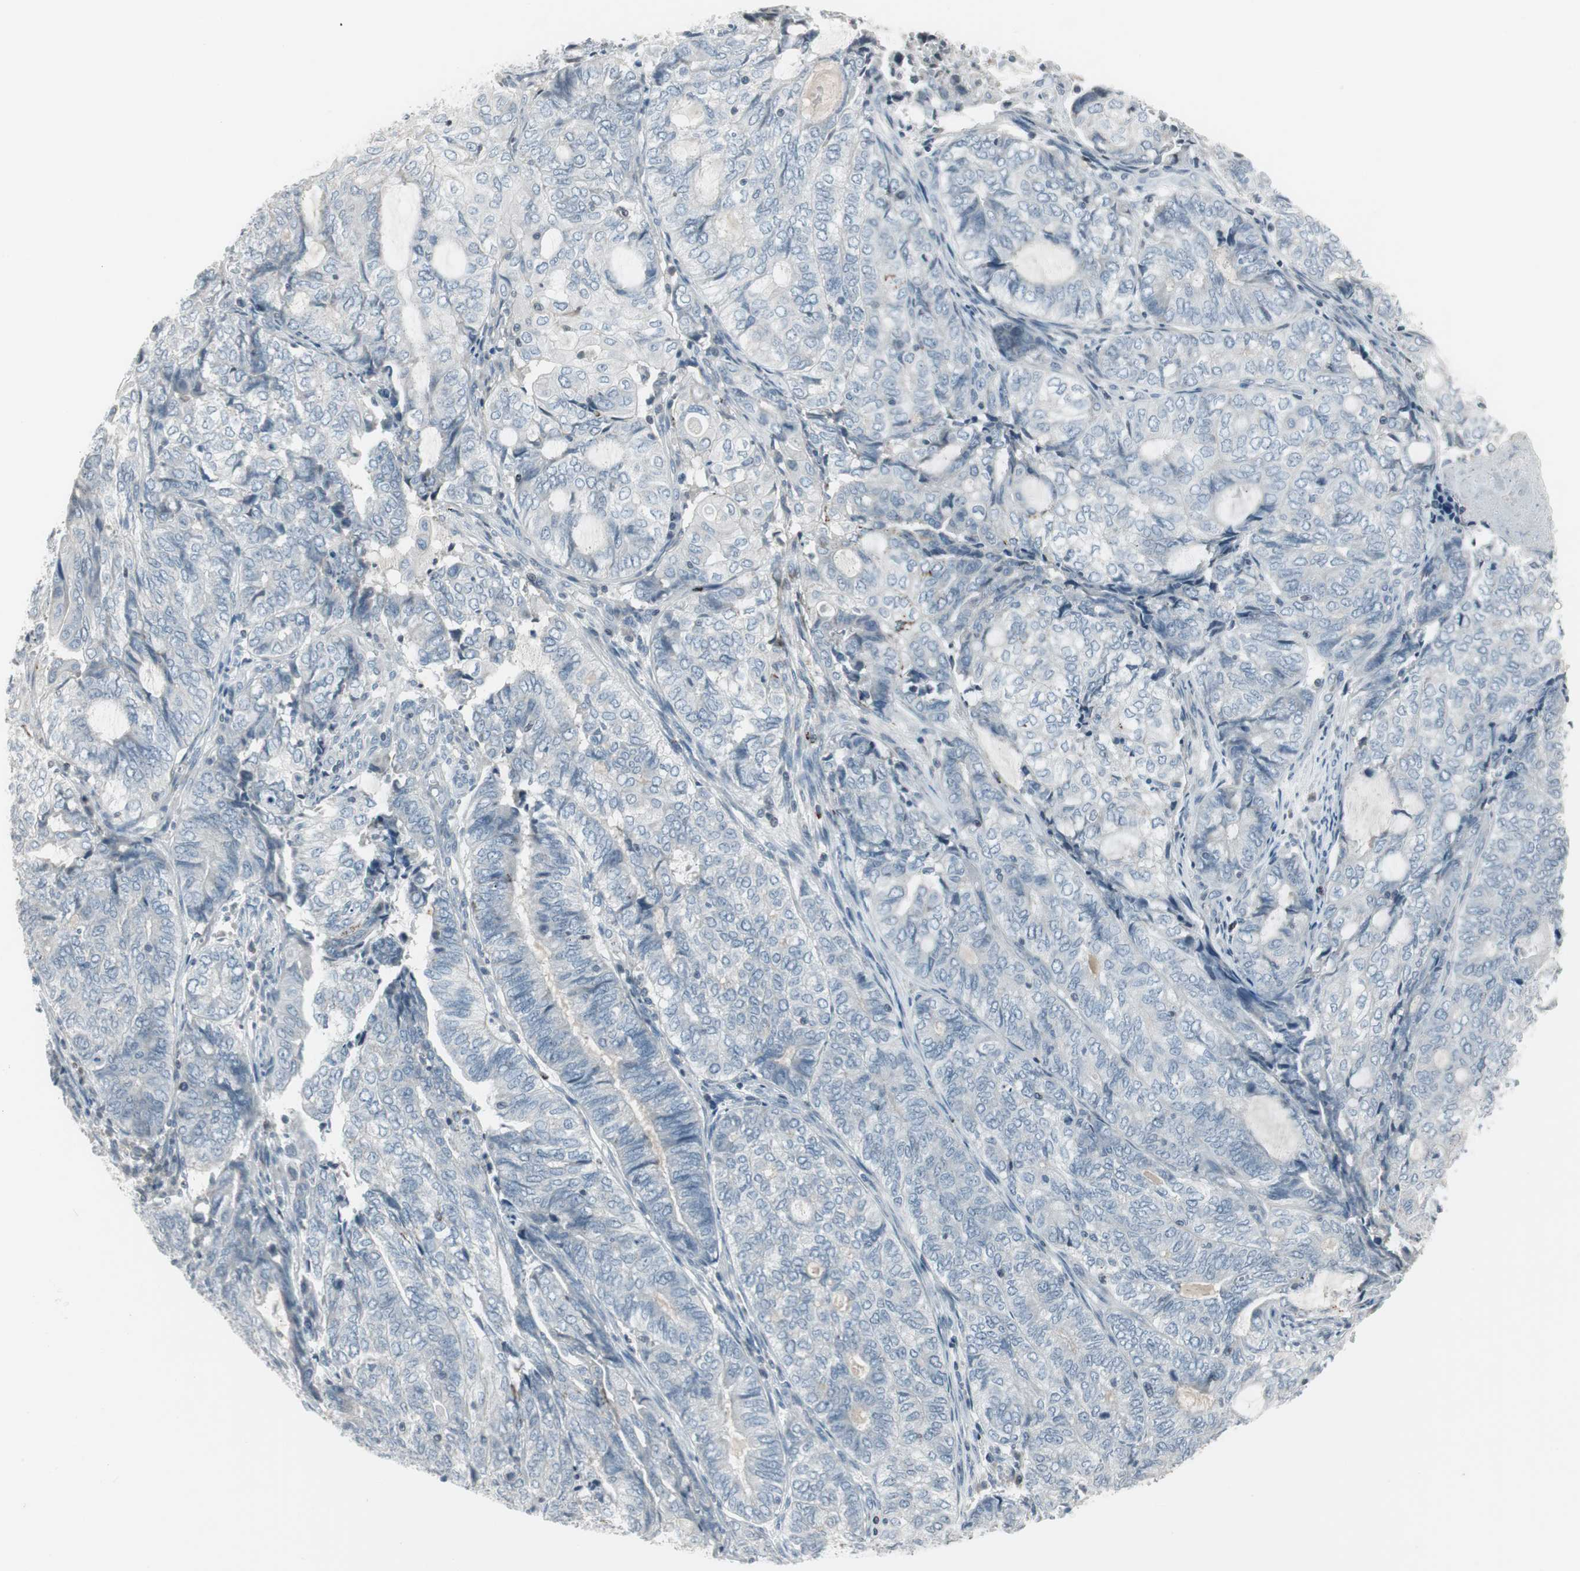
{"staining": {"intensity": "negative", "quantity": "none", "location": "none"}, "tissue": "endometrial cancer", "cell_type": "Tumor cells", "image_type": "cancer", "snomed": [{"axis": "morphology", "description": "Adenocarcinoma, NOS"}, {"axis": "topography", "description": "Uterus"}, {"axis": "topography", "description": "Endometrium"}], "caption": "DAB (3,3'-diaminobenzidine) immunohistochemical staining of endometrial adenocarcinoma demonstrates no significant staining in tumor cells.", "gene": "ARG2", "patient": {"sex": "female", "age": 70}}